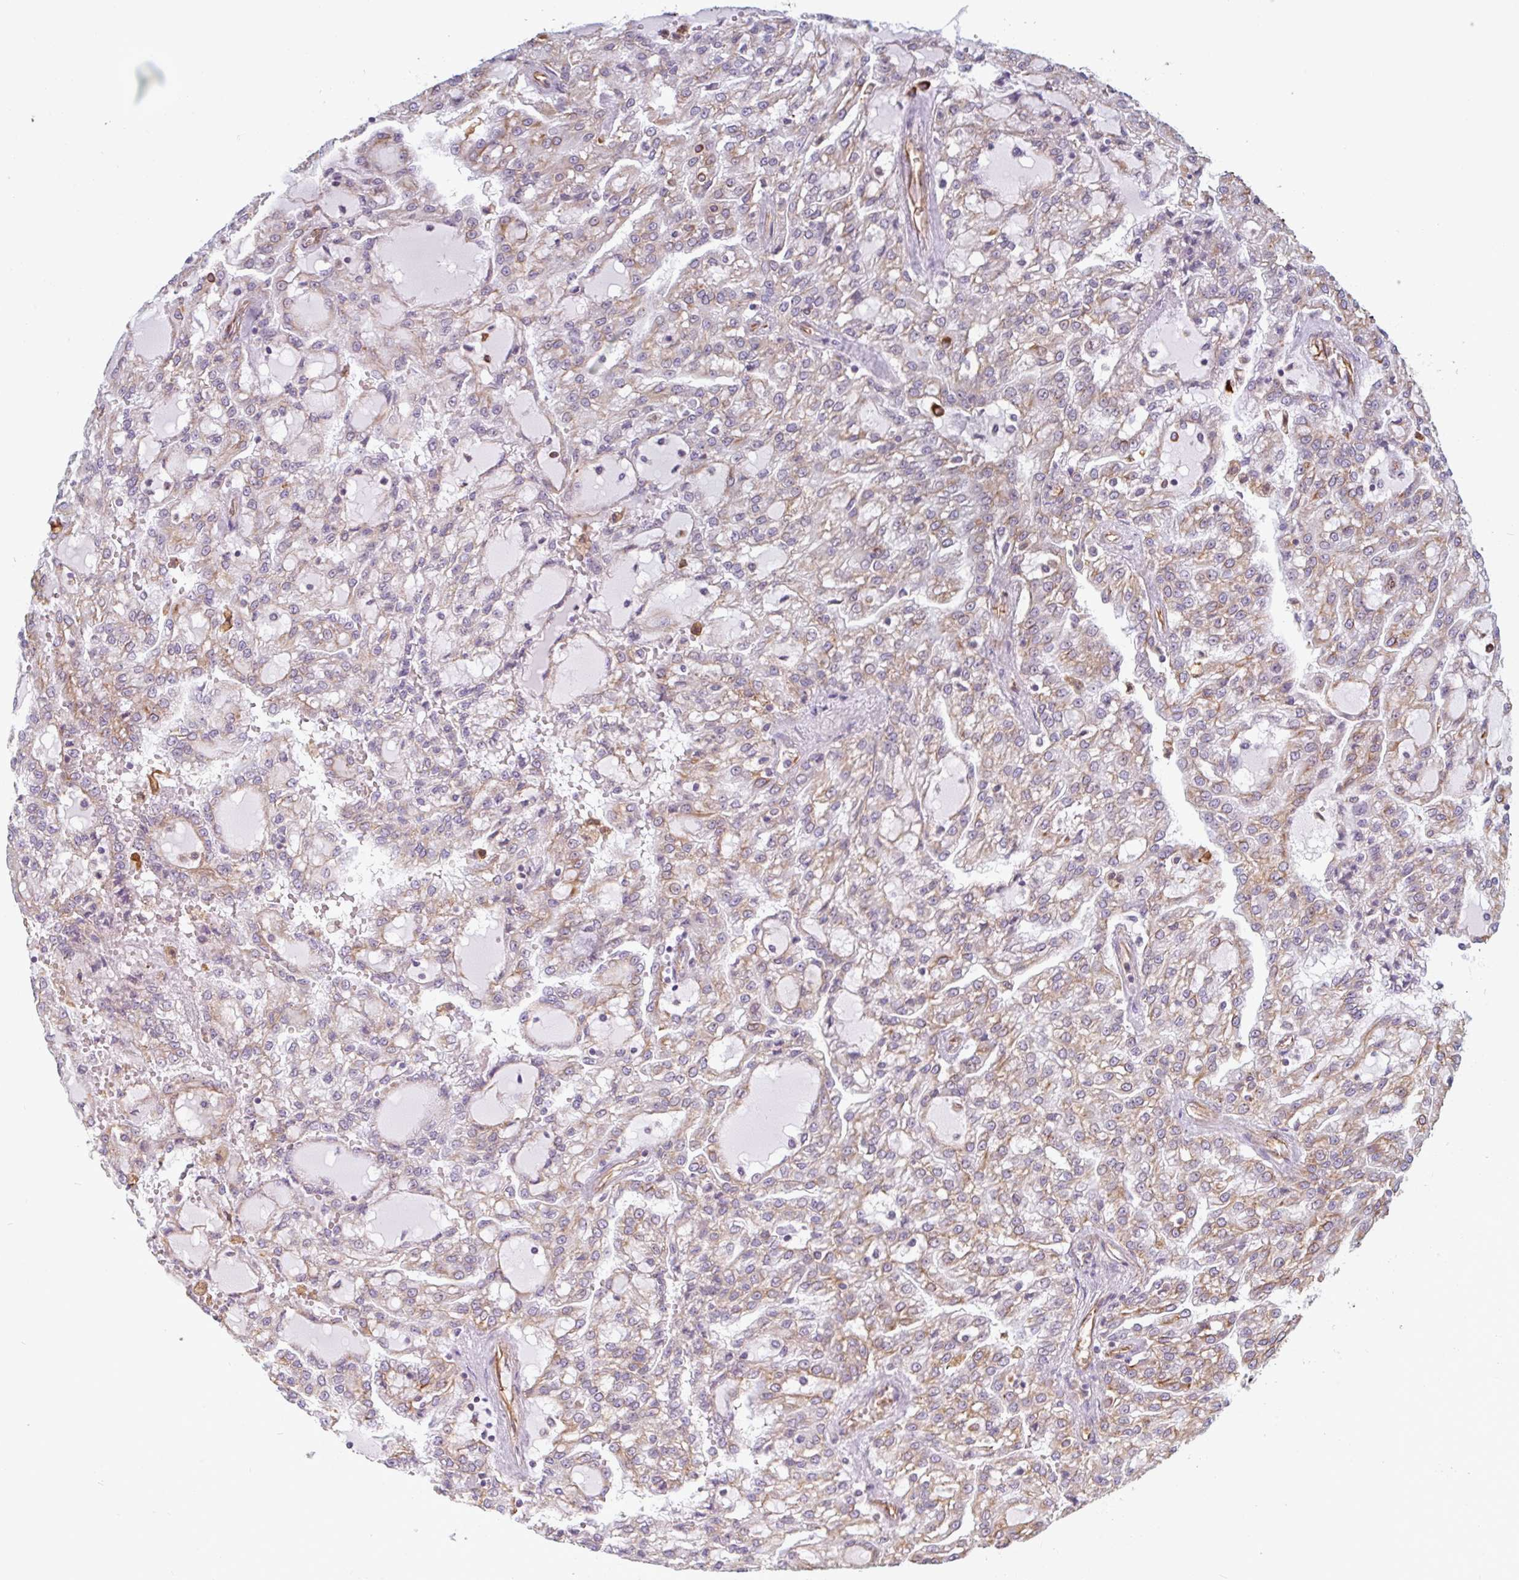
{"staining": {"intensity": "weak", "quantity": "25%-75%", "location": "cytoplasmic/membranous"}, "tissue": "renal cancer", "cell_type": "Tumor cells", "image_type": "cancer", "snomed": [{"axis": "morphology", "description": "Adenocarcinoma, NOS"}, {"axis": "topography", "description": "Kidney"}], "caption": "There is low levels of weak cytoplasmic/membranous expression in tumor cells of renal cancer, as demonstrated by immunohistochemical staining (brown color).", "gene": "PPFIA1", "patient": {"sex": "male", "age": 63}}